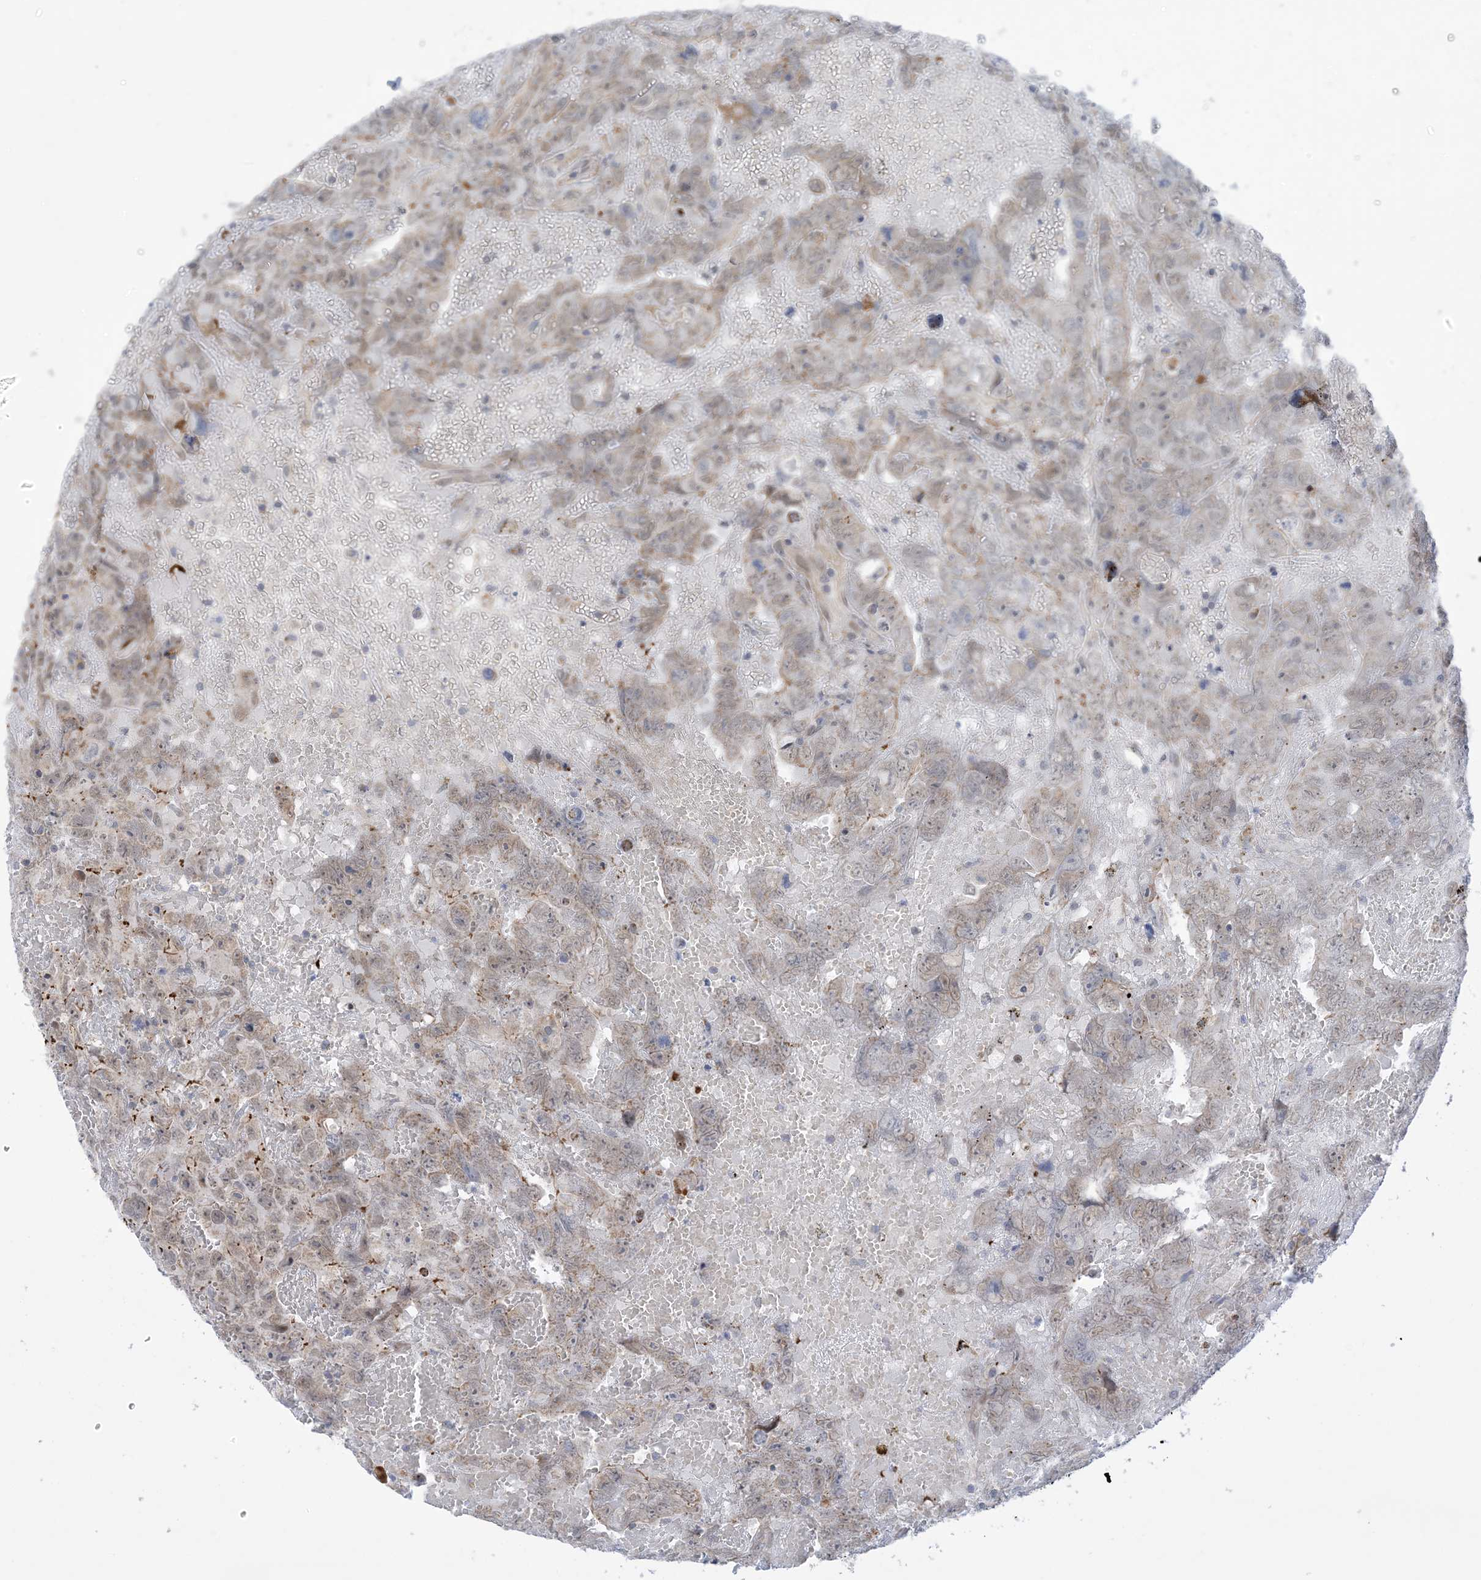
{"staining": {"intensity": "weak", "quantity": "25%-75%", "location": "cytoplasmic/membranous,nuclear"}, "tissue": "testis cancer", "cell_type": "Tumor cells", "image_type": "cancer", "snomed": [{"axis": "morphology", "description": "Carcinoma, Embryonal, NOS"}, {"axis": "topography", "description": "Testis"}], "caption": "IHC image of neoplastic tissue: human testis embryonal carcinoma stained using immunohistochemistry shows low levels of weak protein expression localized specifically in the cytoplasmic/membranous and nuclear of tumor cells, appearing as a cytoplasmic/membranous and nuclear brown color.", "gene": "ZNF8", "patient": {"sex": "male", "age": 45}}